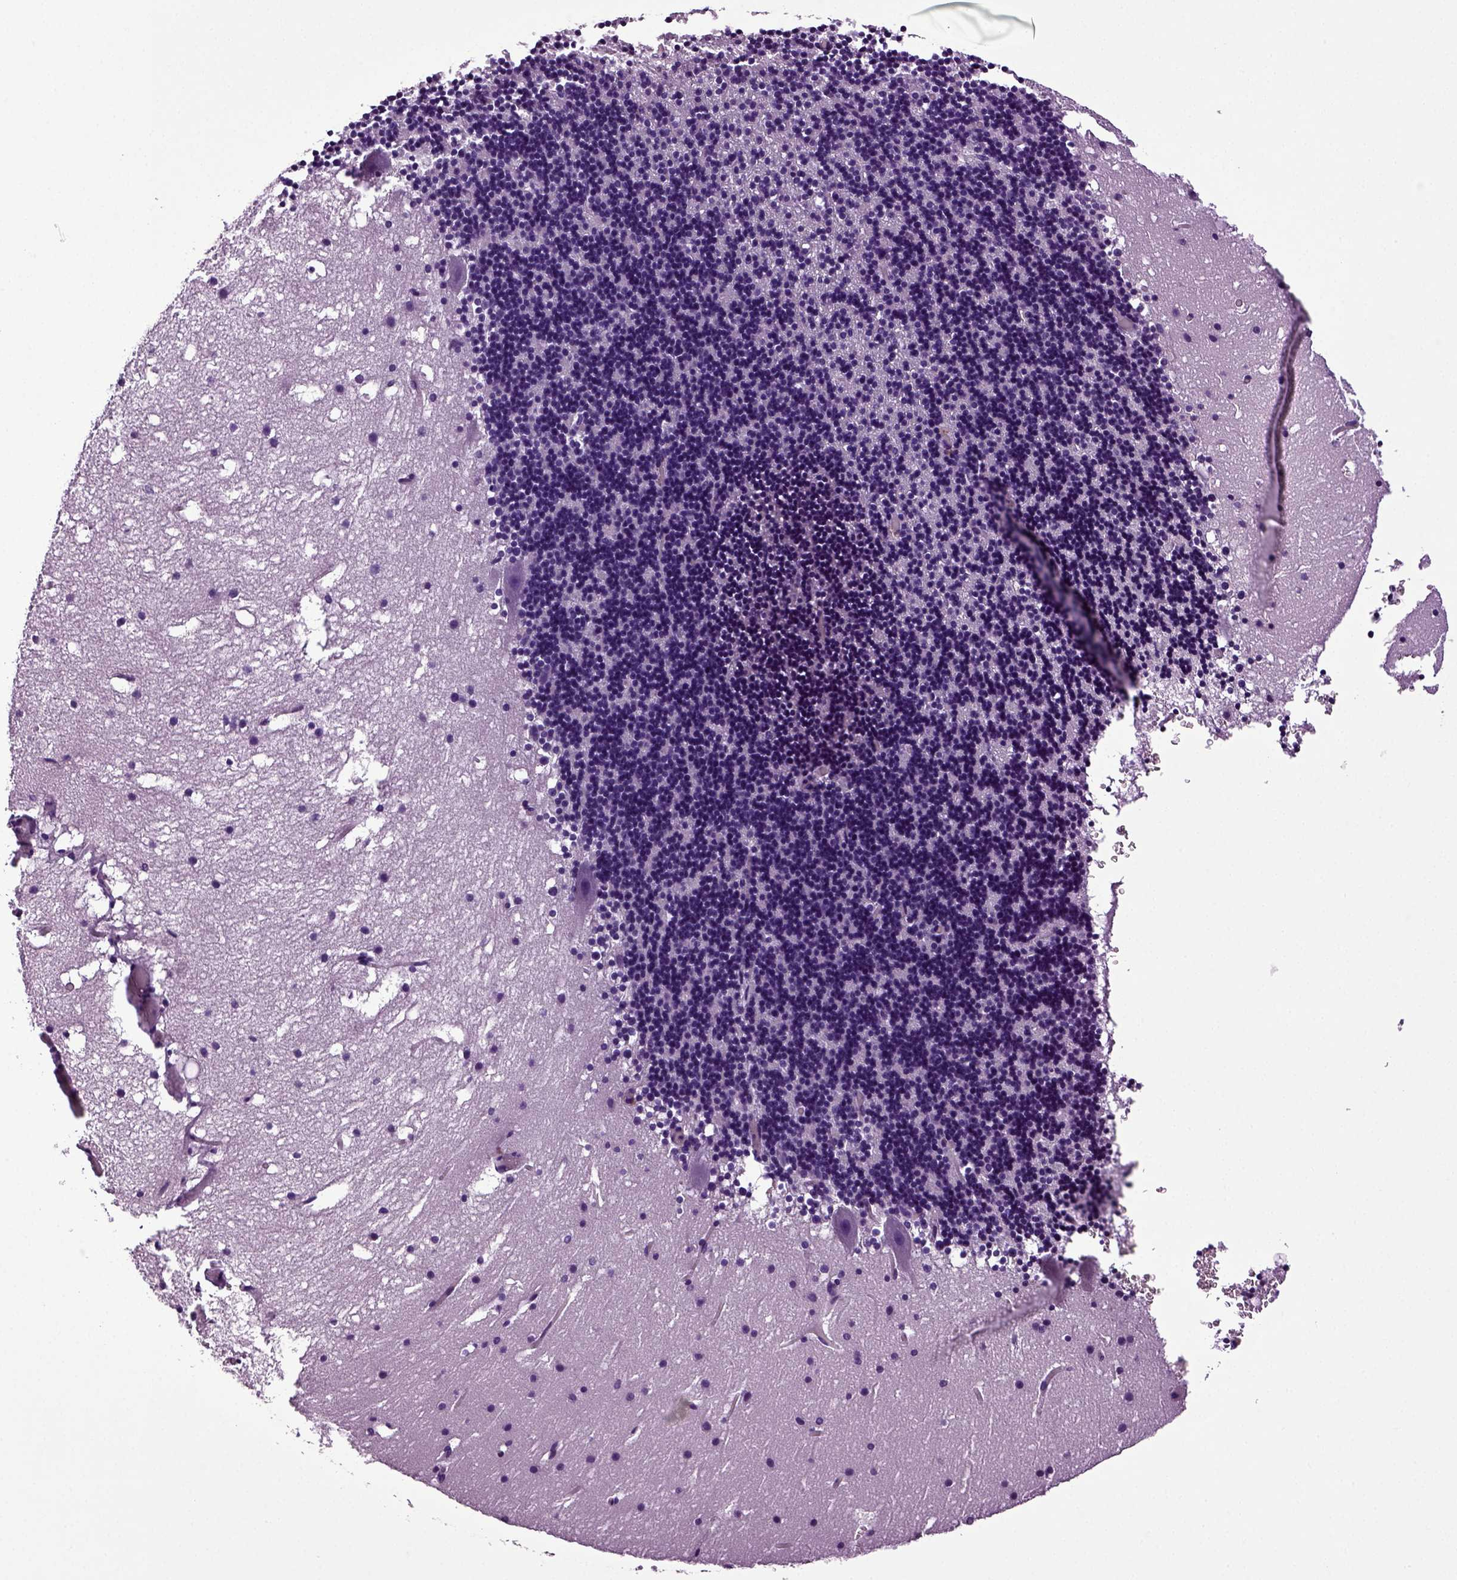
{"staining": {"intensity": "negative", "quantity": "none", "location": "none"}, "tissue": "cerebellum", "cell_type": "Cells in granular layer", "image_type": "normal", "snomed": [{"axis": "morphology", "description": "Normal tissue, NOS"}, {"axis": "topography", "description": "Cerebellum"}], "caption": "DAB (3,3'-diaminobenzidine) immunohistochemical staining of unremarkable human cerebellum shows no significant expression in cells in granular layer.", "gene": "FGF11", "patient": {"sex": "male", "age": 37}}